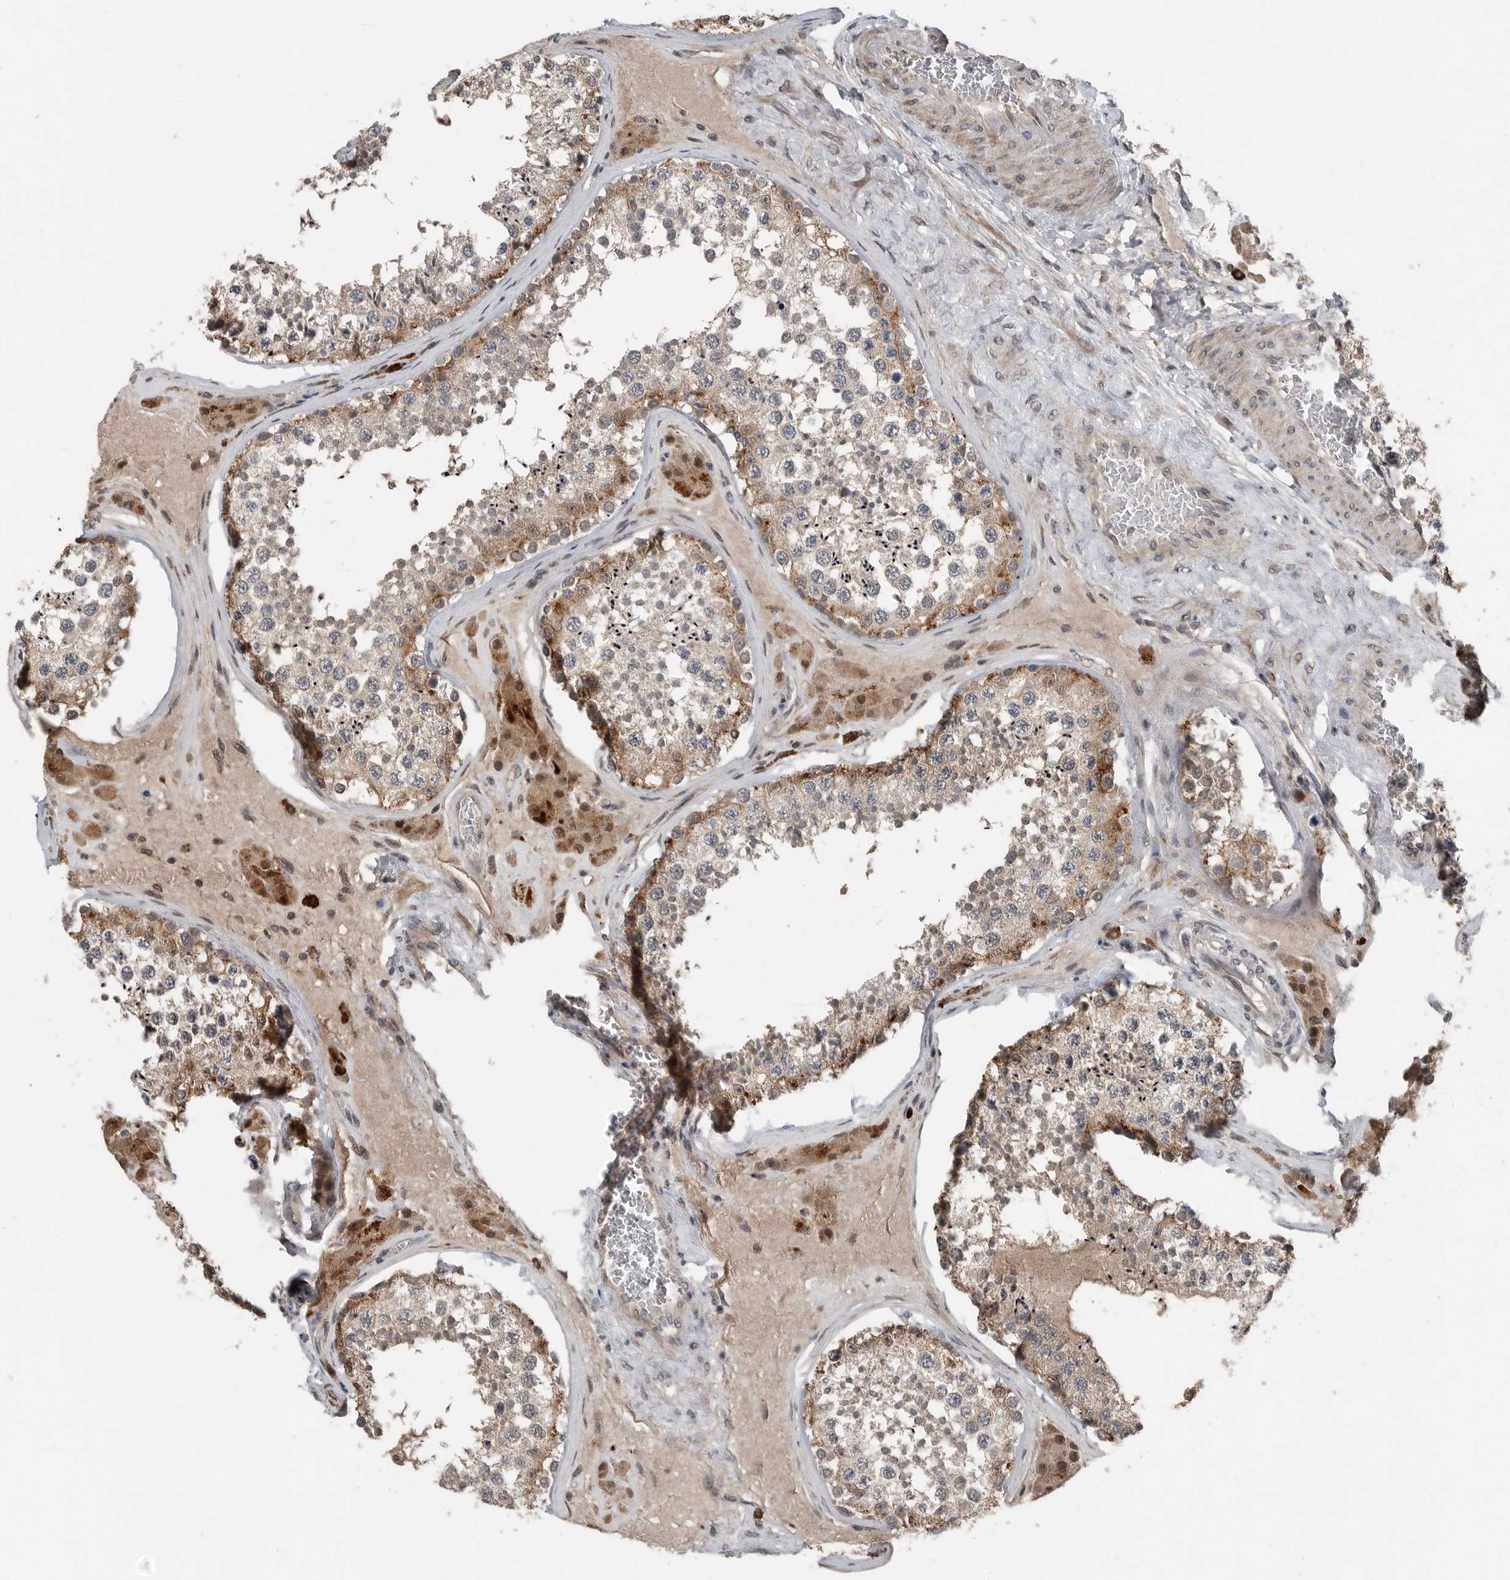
{"staining": {"intensity": "moderate", "quantity": ">75%", "location": "cytoplasmic/membranous"}, "tissue": "testis", "cell_type": "Cells in seminiferous ducts", "image_type": "normal", "snomed": [{"axis": "morphology", "description": "Normal tissue, NOS"}, {"axis": "topography", "description": "Testis"}], "caption": "Benign testis displays moderate cytoplasmic/membranous staining in about >75% of cells in seminiferous ducts.", "gene": "SCP2", "patient": {"sex": "male", "age": 46}}